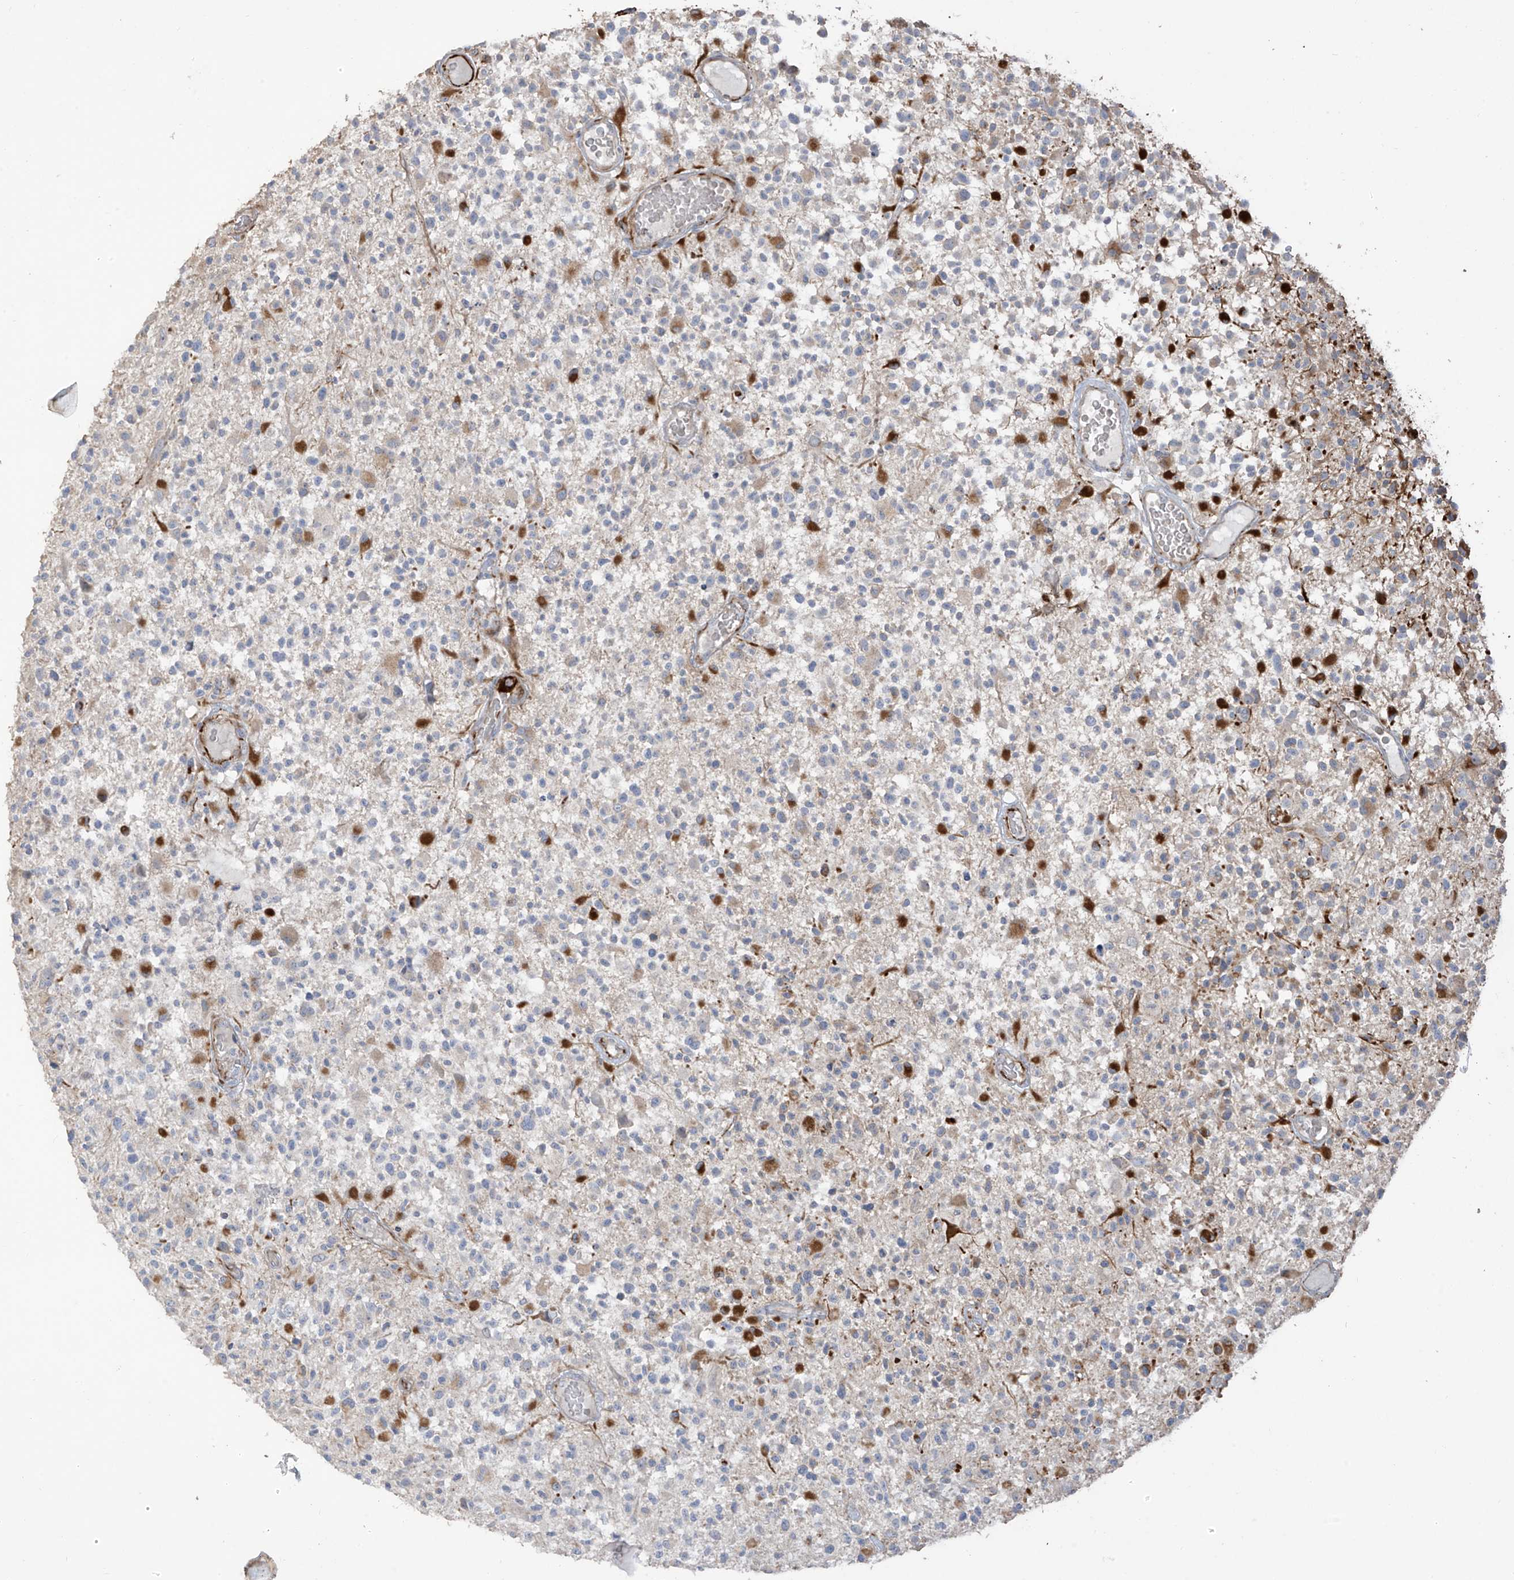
{"staining": {"intensity": "negative", "quantity": "none", "location": "none"}, "tissue": "glioma", "cell_type": "Tumor cells", "image_type": "cancer", "snomed": [{"axis": "morphology", "description": "Glioma, malignant, High grade"}, {"axis": "morphology", "description": "Glioblastoma, NOS"}, {"axis": "topography", "description": "Brain"}], "caption": "An immunohistochemistry (IHC) photomicrograph of malignant glioma (high-grade) is shown. There is no staining in tumor cells of malignant glioma (high-grade). (DAB (3,3'-diaminobenzidine) IHC with hematoxylin counter stain).", "gene": "DCDC2", "patient": {"sex": "male", "age": 60}}